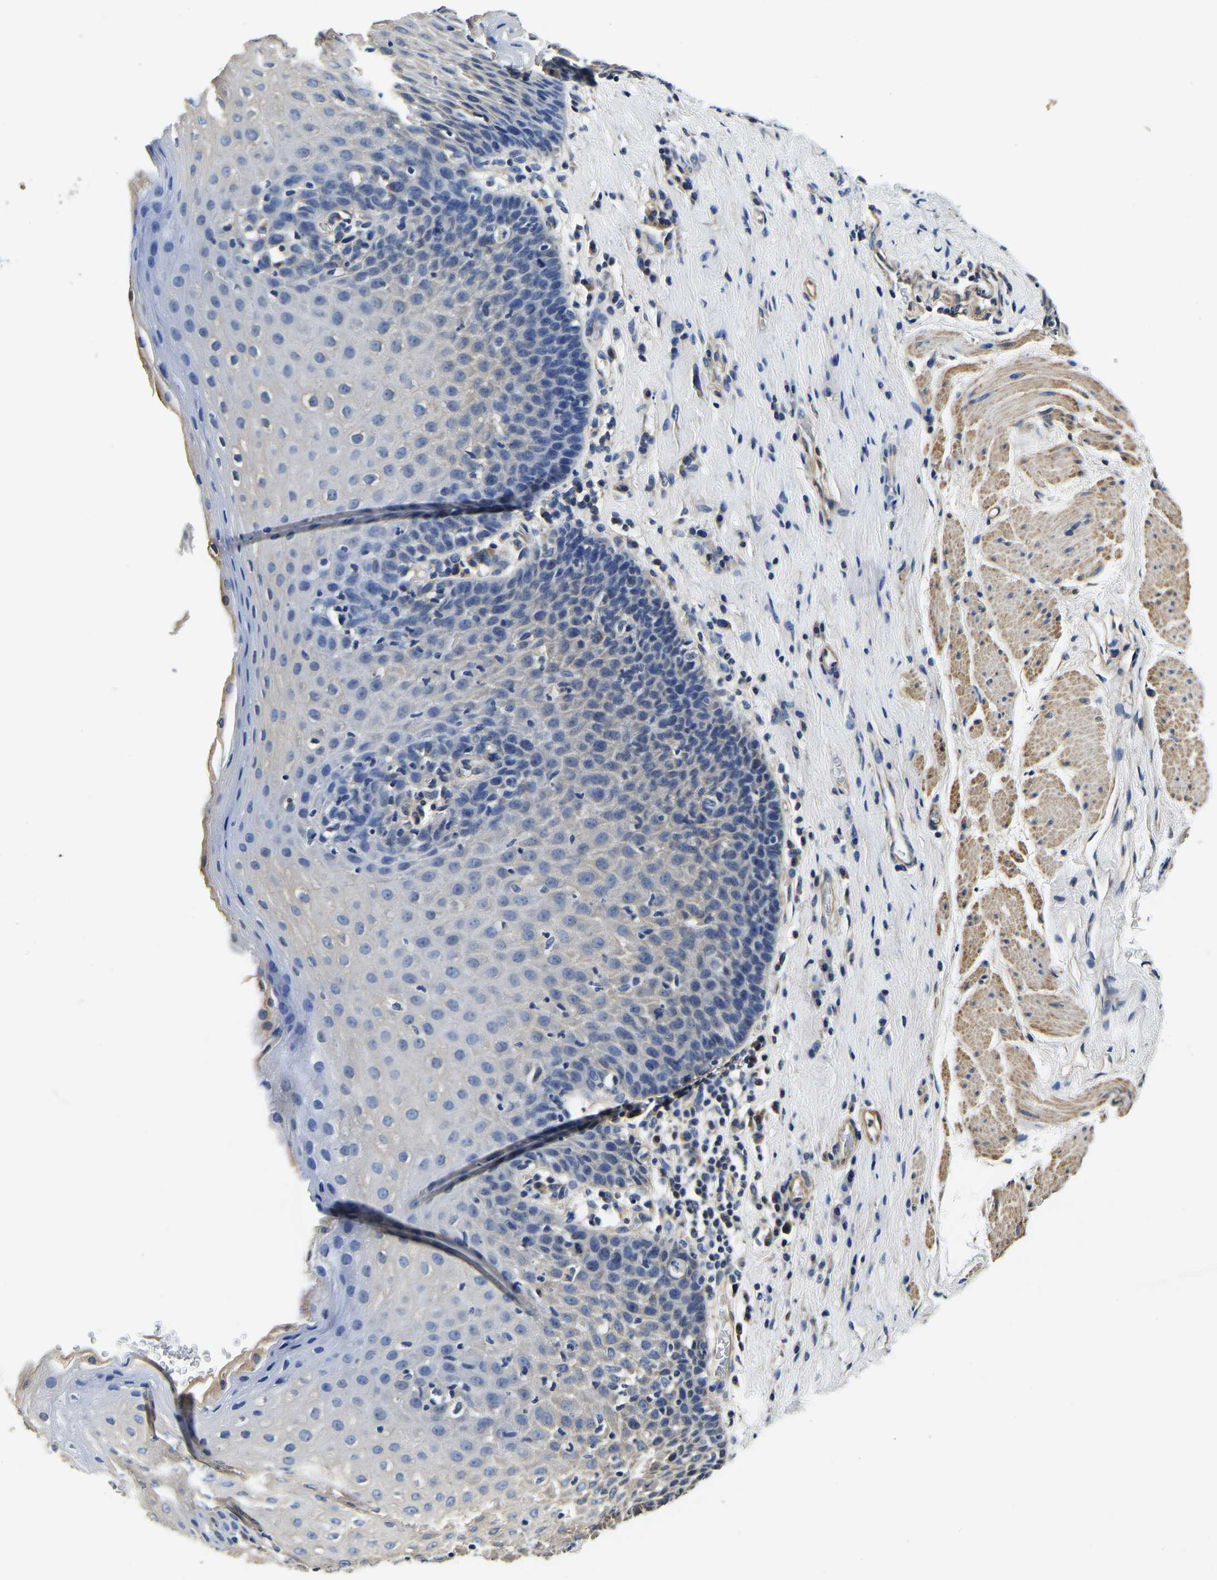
{"staining": {"intensity": "weak", "quantity": "25%-75%", "location": "cytoplasmic/membranous"}, "tissue": "esophagus", "cell_type": "Squamous epithelial cells", "image_type": "normal", "snomed": [{"axis": "morphology", "description": "Normal tissue, NOS"}, {"axis": "topography", "description": "Esophagus"}], "caption": "Immunohistochemical staining of normal human esophagus reveals 25%-75% levels of weak cytoplasmic/membranous protein positivity in about 25%-75% of squamous epithelial cells. The staining is performed using DAB (3,3'-diaminobenzidine) brown chromogen to label protein expression. The nuclei are counter-stained blue using hematoxylin.", "gene": "KCTD17", "patient": {"sex": "female", "age": 61}}